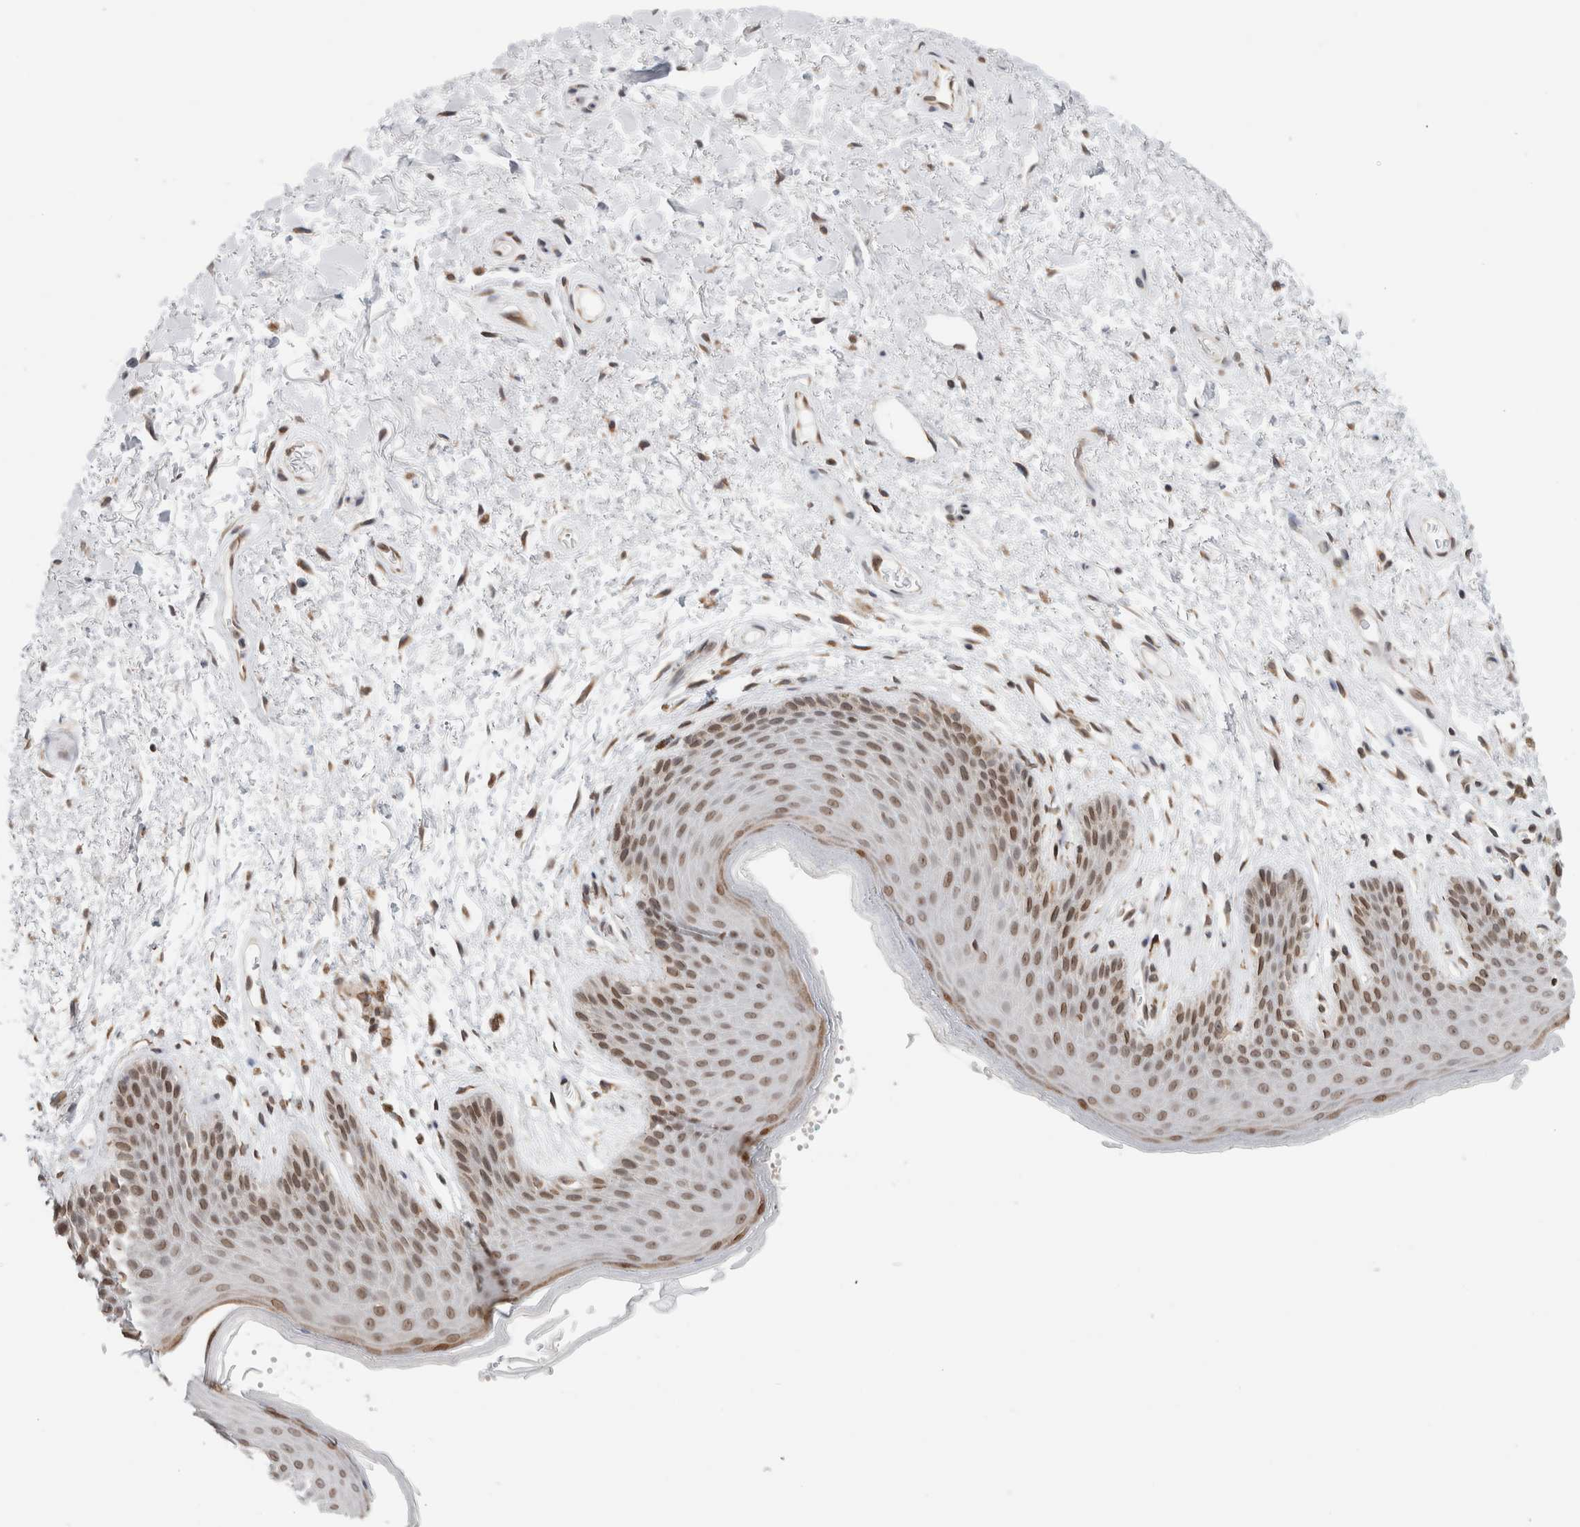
{"staining": {"intensity": "moderate", "quantity": ">75%", "location": "nuclear"}, "tissue": "skin", "cell_type": "Epidermal cells", "image_type": "normal", "snomed": [{"axis": "morphology", "description": "Normal tissue, NOS"}, {"axis": "topography", "description": "Anal"}], "caption": "Protein staining of normal skin demonstrates moderate nuclear staining in approximately >75% of epidermal cells. Nuclei are stained in blue.", "gene": "RBMX2", "patient": {"sex": "male", "age": 74}}